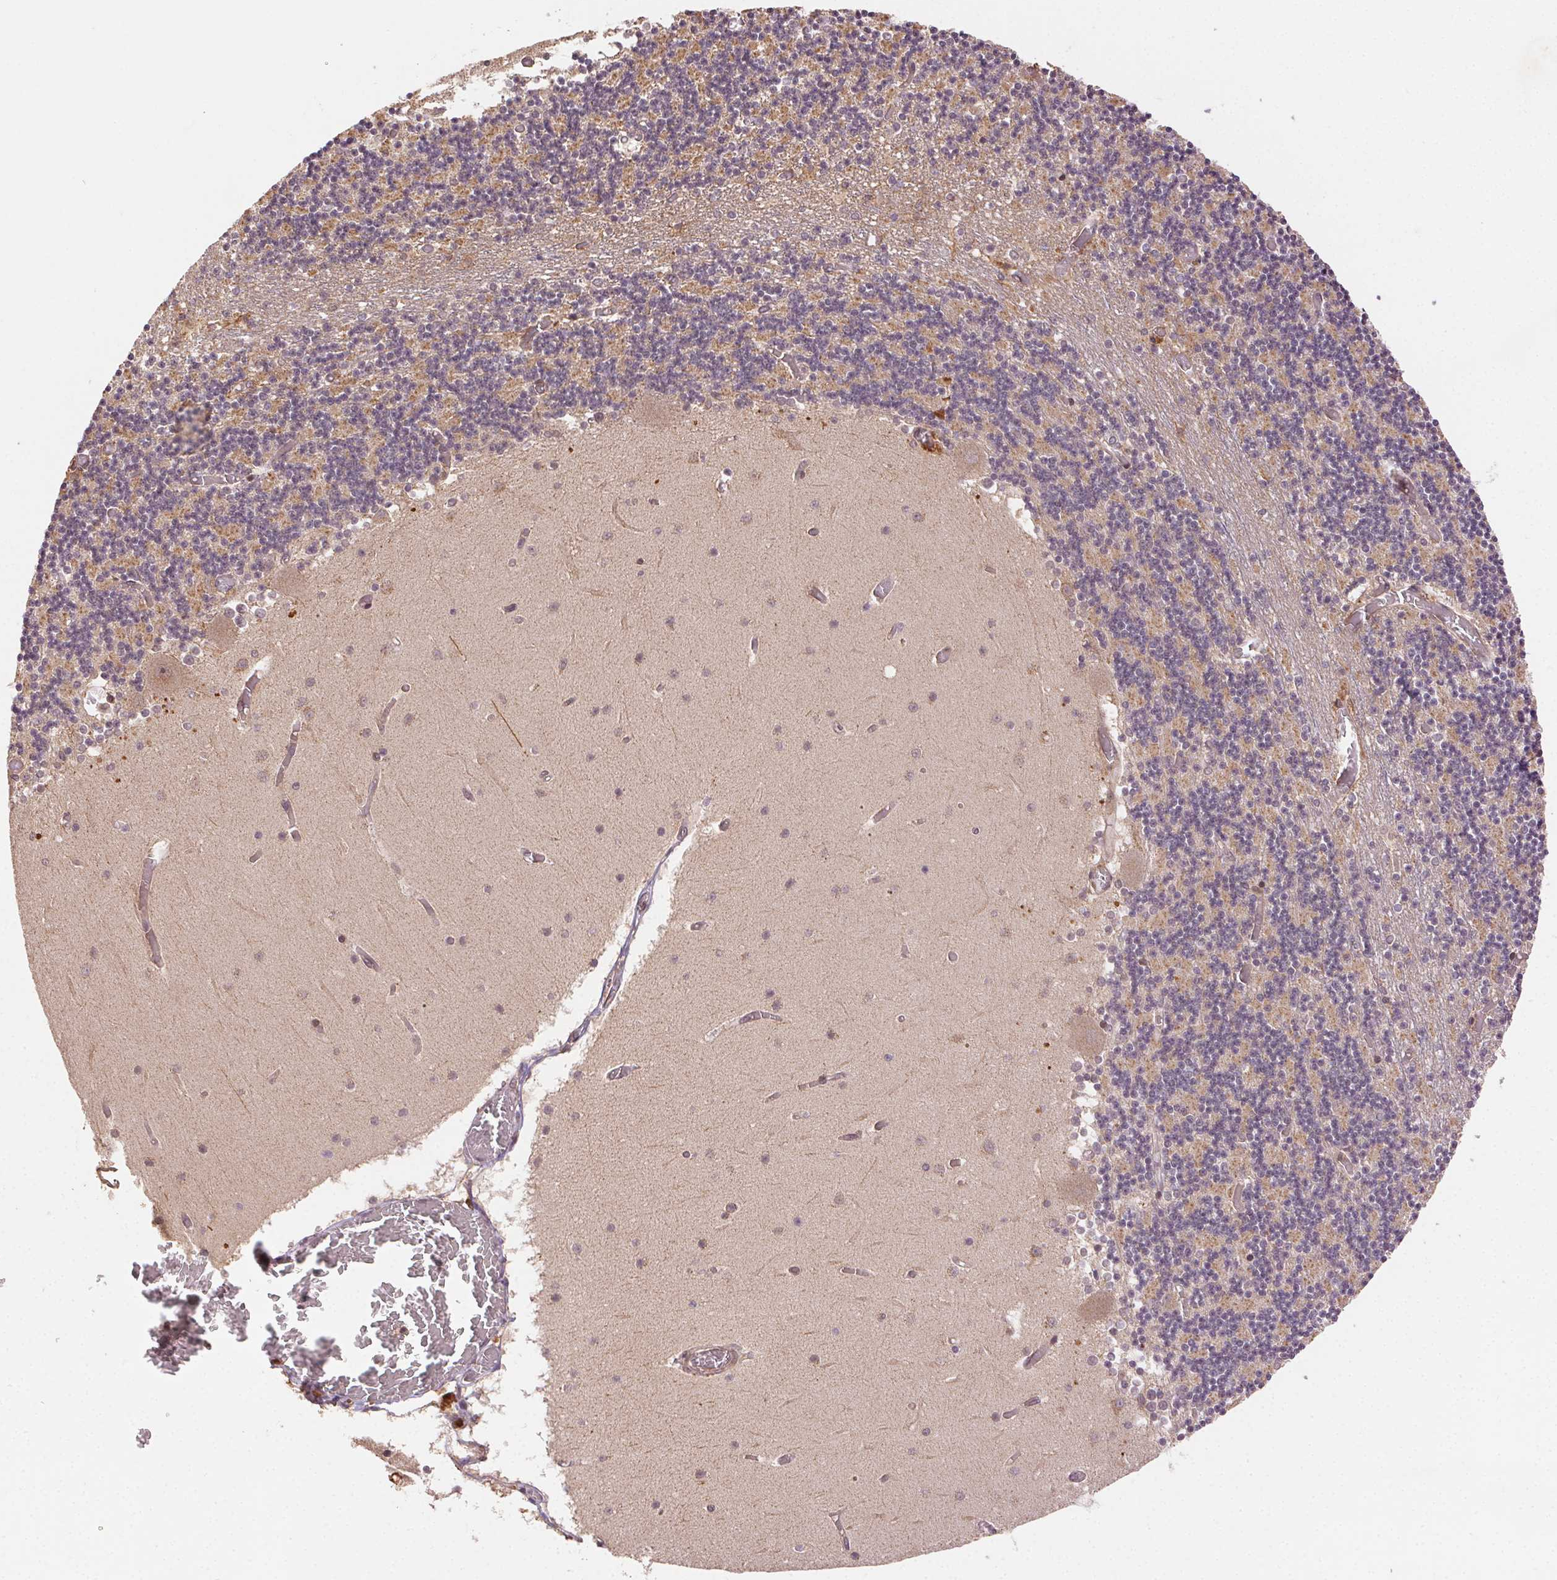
{"staining": {"intensity": "weak", "quantity": "25%-75%", "location": "cytoplasmic/membranous"}, "tissue": "cerebellum", "cell_type": "Cells in granular layer", "image_type": "normal", "snomed": [{"axis": "morphology", "description": "Normal tissue, NOS"}, {"axis": "topography", "description": "Cerebellum"}], "caption": "High-power microscopy captured an immunohistochemistry (IHC) image of benign cerebellum, revealing weak cytoplasmic/membranous positivity in about 25%-75% of cells in granular layer. The staining was performed using DAB to visualize the protein expression in brown, while the nuclei were stained in blue with hematoxylin (Magnification: 20x).", "gene": "KLHL15", "patient": {"sex": "female", "age": 28}}